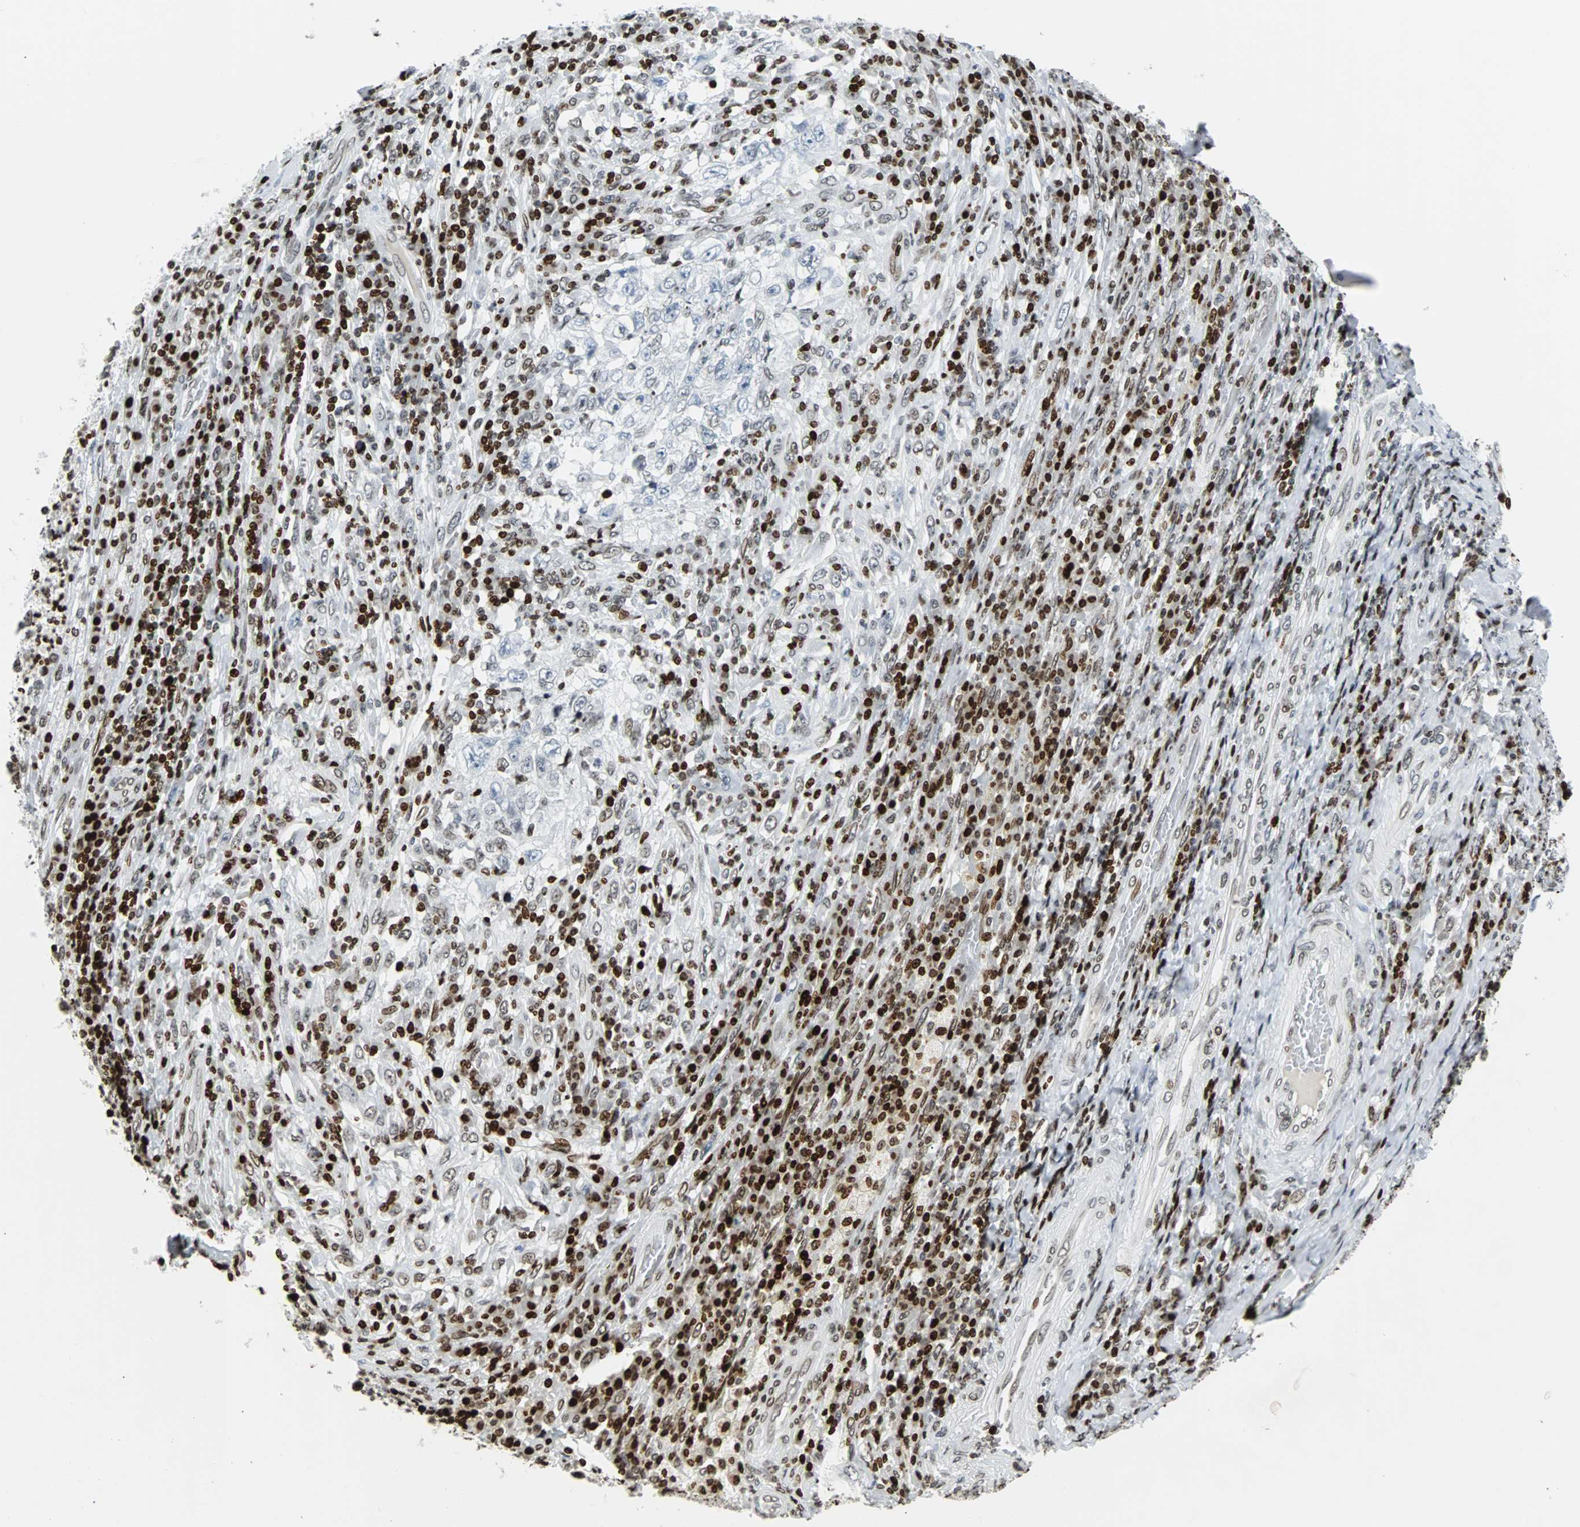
{"staining": {"intensity": "negative", "quantity": "none", "location": "none"}, "tissue": "testis cancer", "cell_type": "Tumor cells", "image_type": "cancer", "snomed": [{"axis": "morphology", "description": "Necrosis, NOS"}, {"axis": "morphology", "description": "Carcinoma, Embryonal, NOS"}, {"axis": "topography", "description": "Testis"}], "caption": "The image demonstrates no significant expression in tumor cells of testis cancer.", "gene": "ZNF131", "patient": {"sex": "male", "age": 19}}